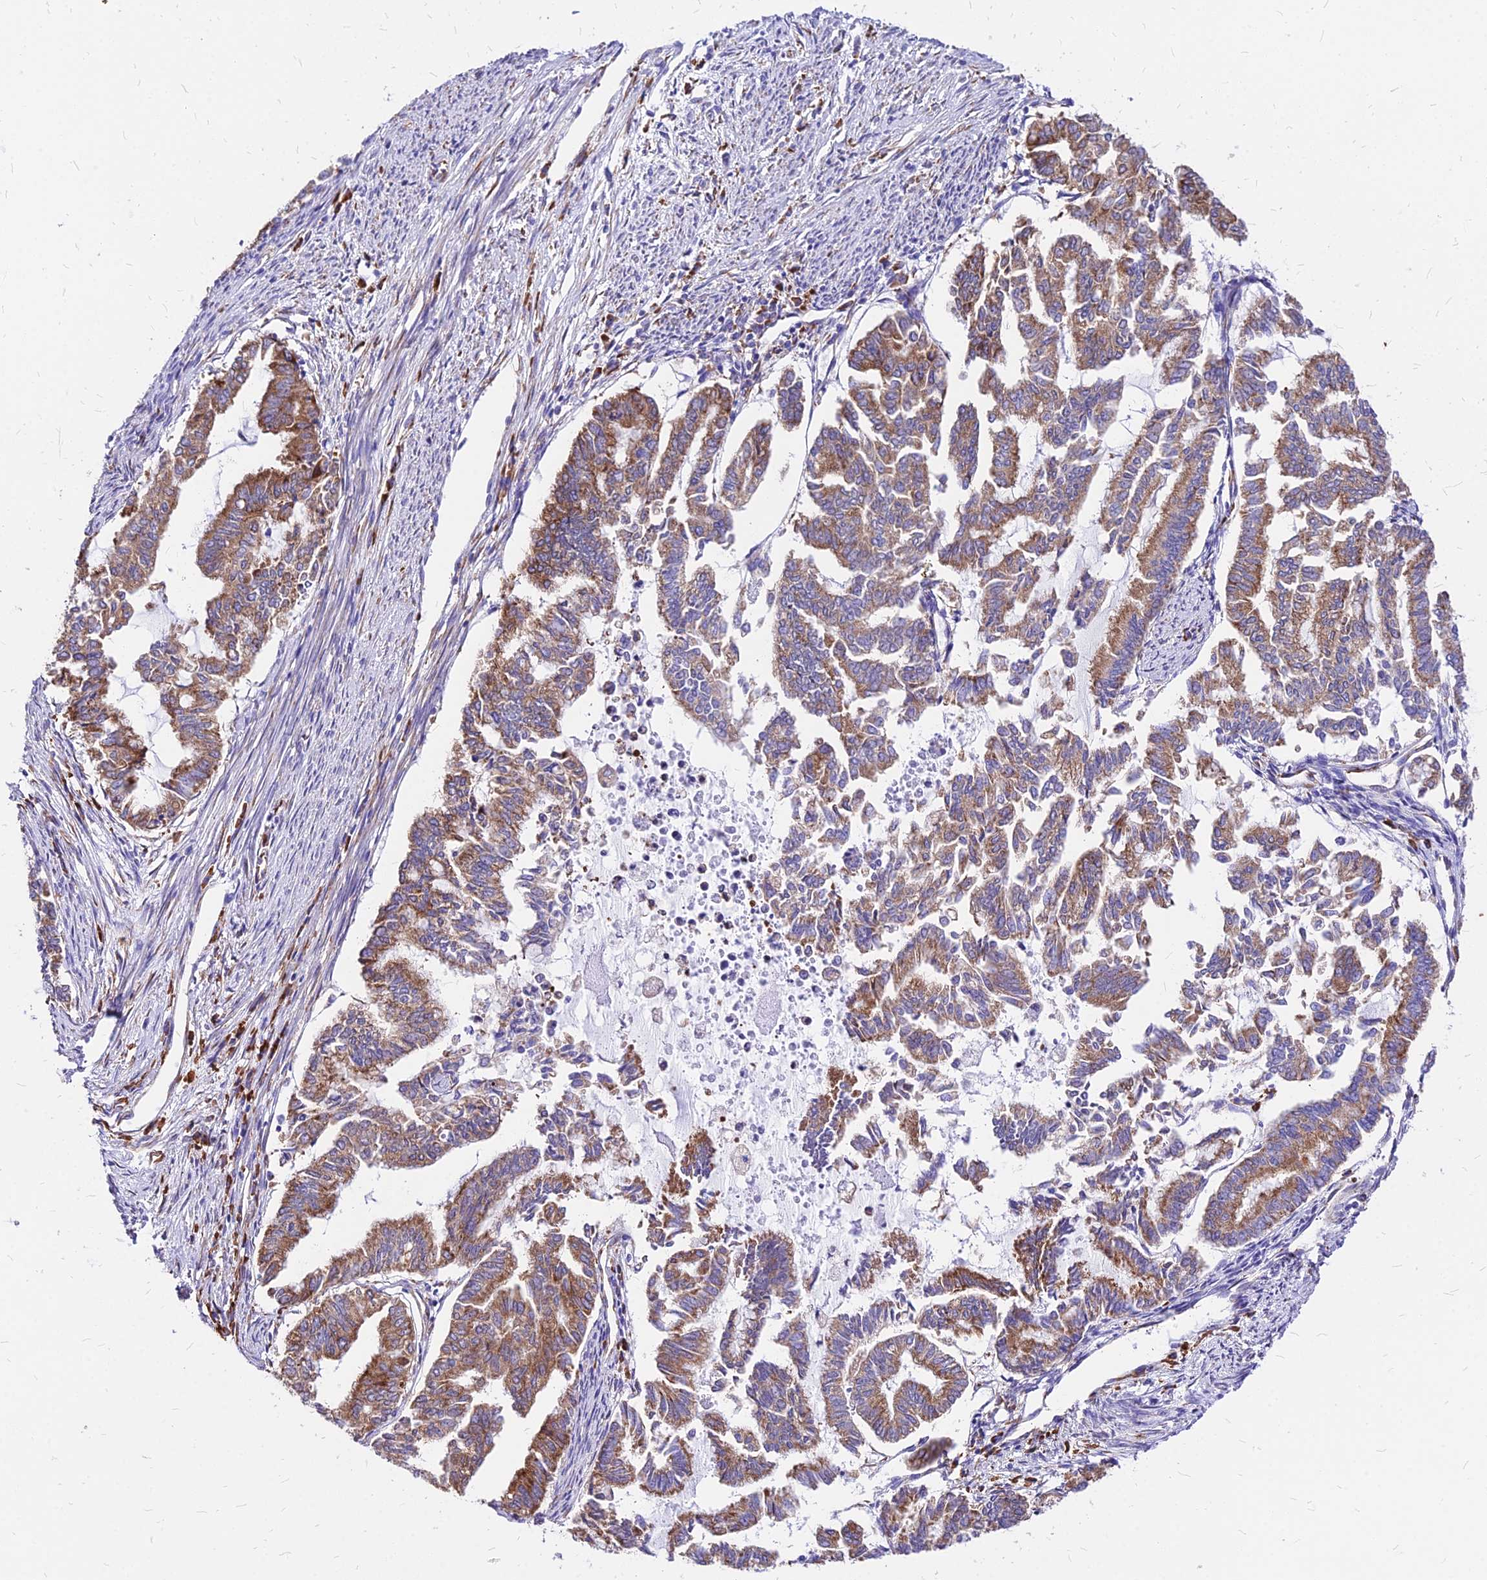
{"staining": {"intensity": "moderate", "quantity": ">75%", "location": "cytoplasmic/membranous"}, "tissue": "endometrial cancer", "cell_type": "Tumor cells", "image_type": "cancer", "snomed": [{"axis": "morphology", "description": "Adenocarcinoma, NOS"}, {"axis": "topography", "description": "Endometrium"}], "caption": "Immunohistochemical staining of endometrial adenocarcinoma reveals medium levels of moderate cytoplasmic/membranous expression in approximately >75% of tumor cells. The protein of interest is stained brown, and the nuclei are stained in blue (DAB IHC with brightfield microscopy, high magnification).", "gene": "RPL19", "patient": {"sex": "female", "age": 79}}